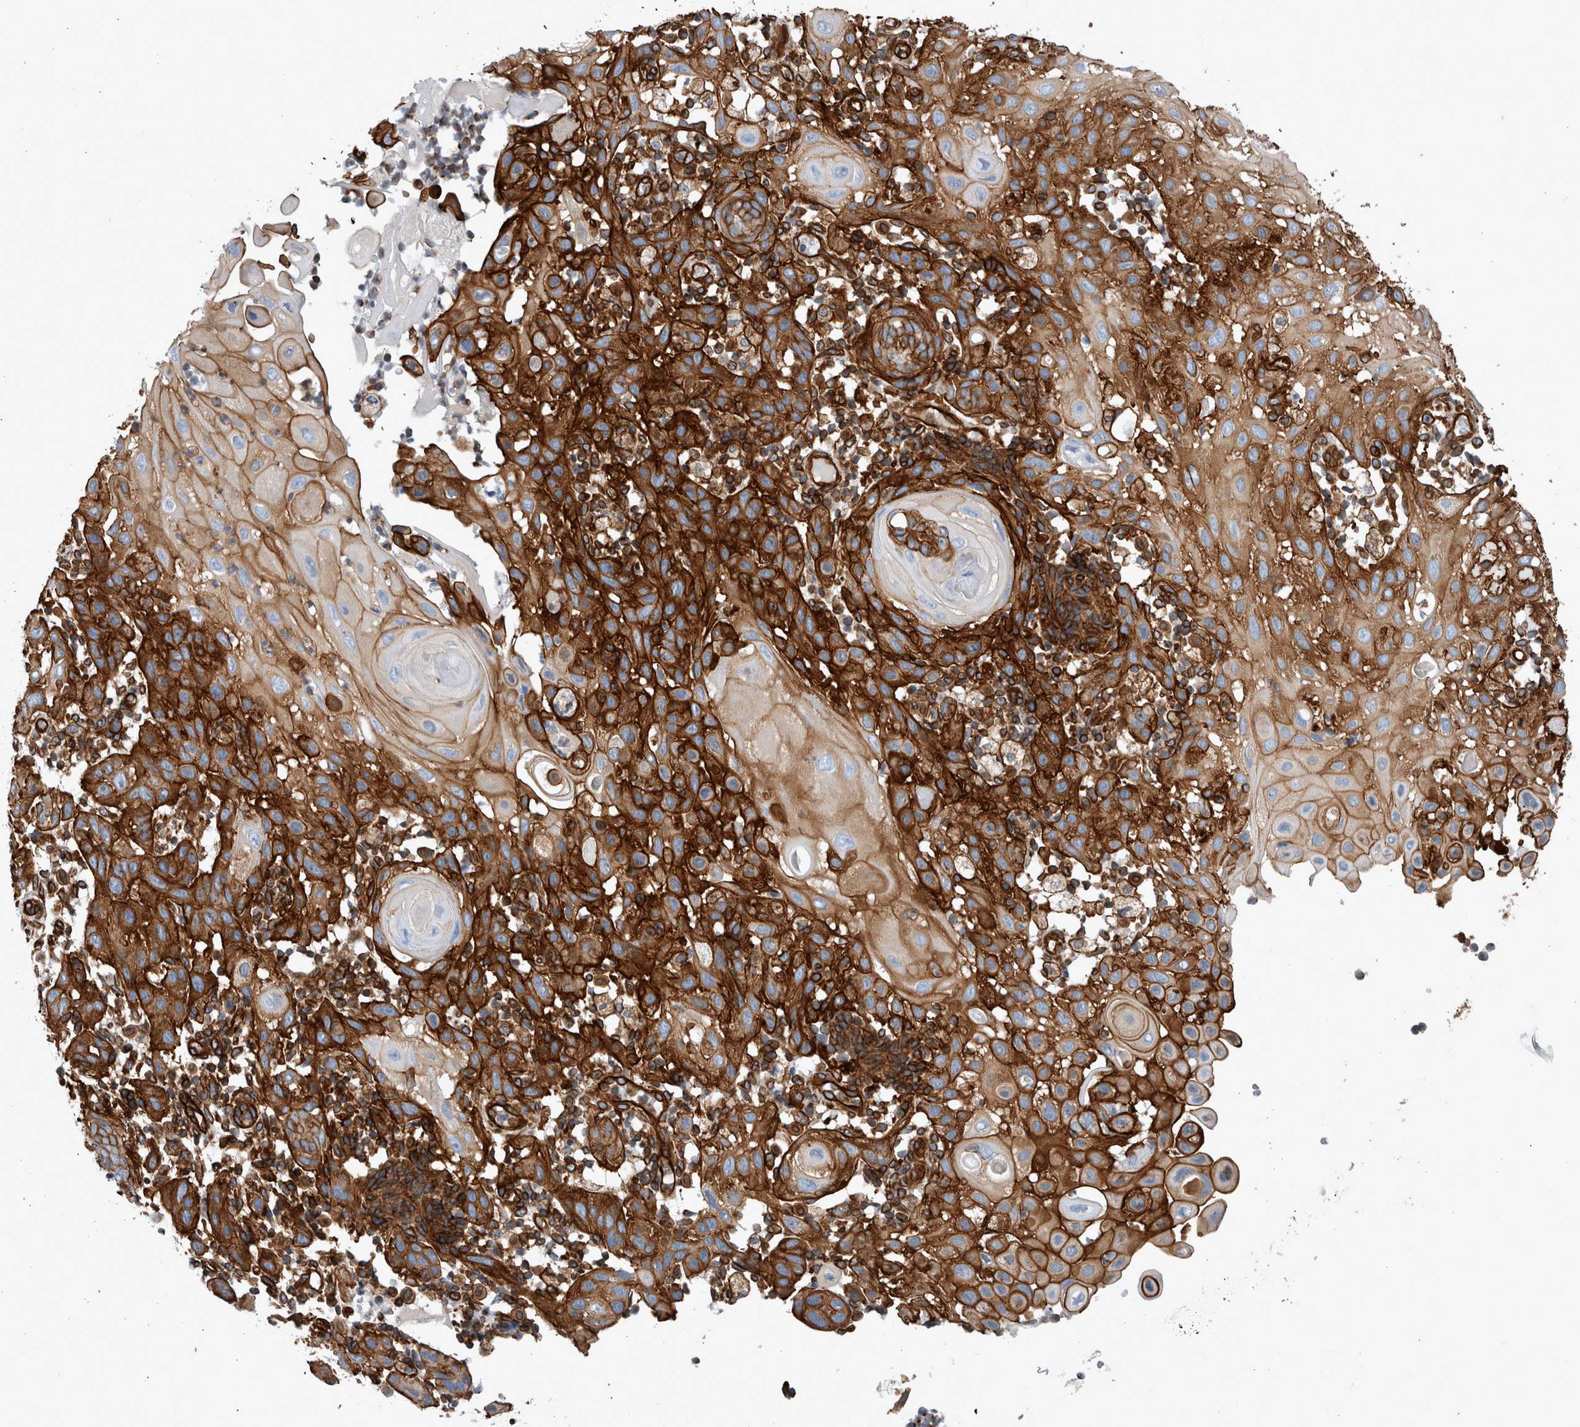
{"staining": {"intensity": "strong", "quantity": ">75%", "location": "cytoplasmic/membranous"}, "tissue": "skin cancer", "cell_type": "Tumor cells", "image_type": "cancer", "snomed": [{"axis": "morphology", "description": "Normal tissue, NOS"}, {"axis": "morphology", "description": "Squamous cell carcinoma, NOS"}, {"axis": "topography", "description": "Skin"}], "caption": "Immunohistochemical staining of human skin cancer displays high levels of strong cytoplasmic/membranous protein expression in about >75% of tumor cells.", "gene": "PLEC", "patient": {"sex": "female", "age": 96}}